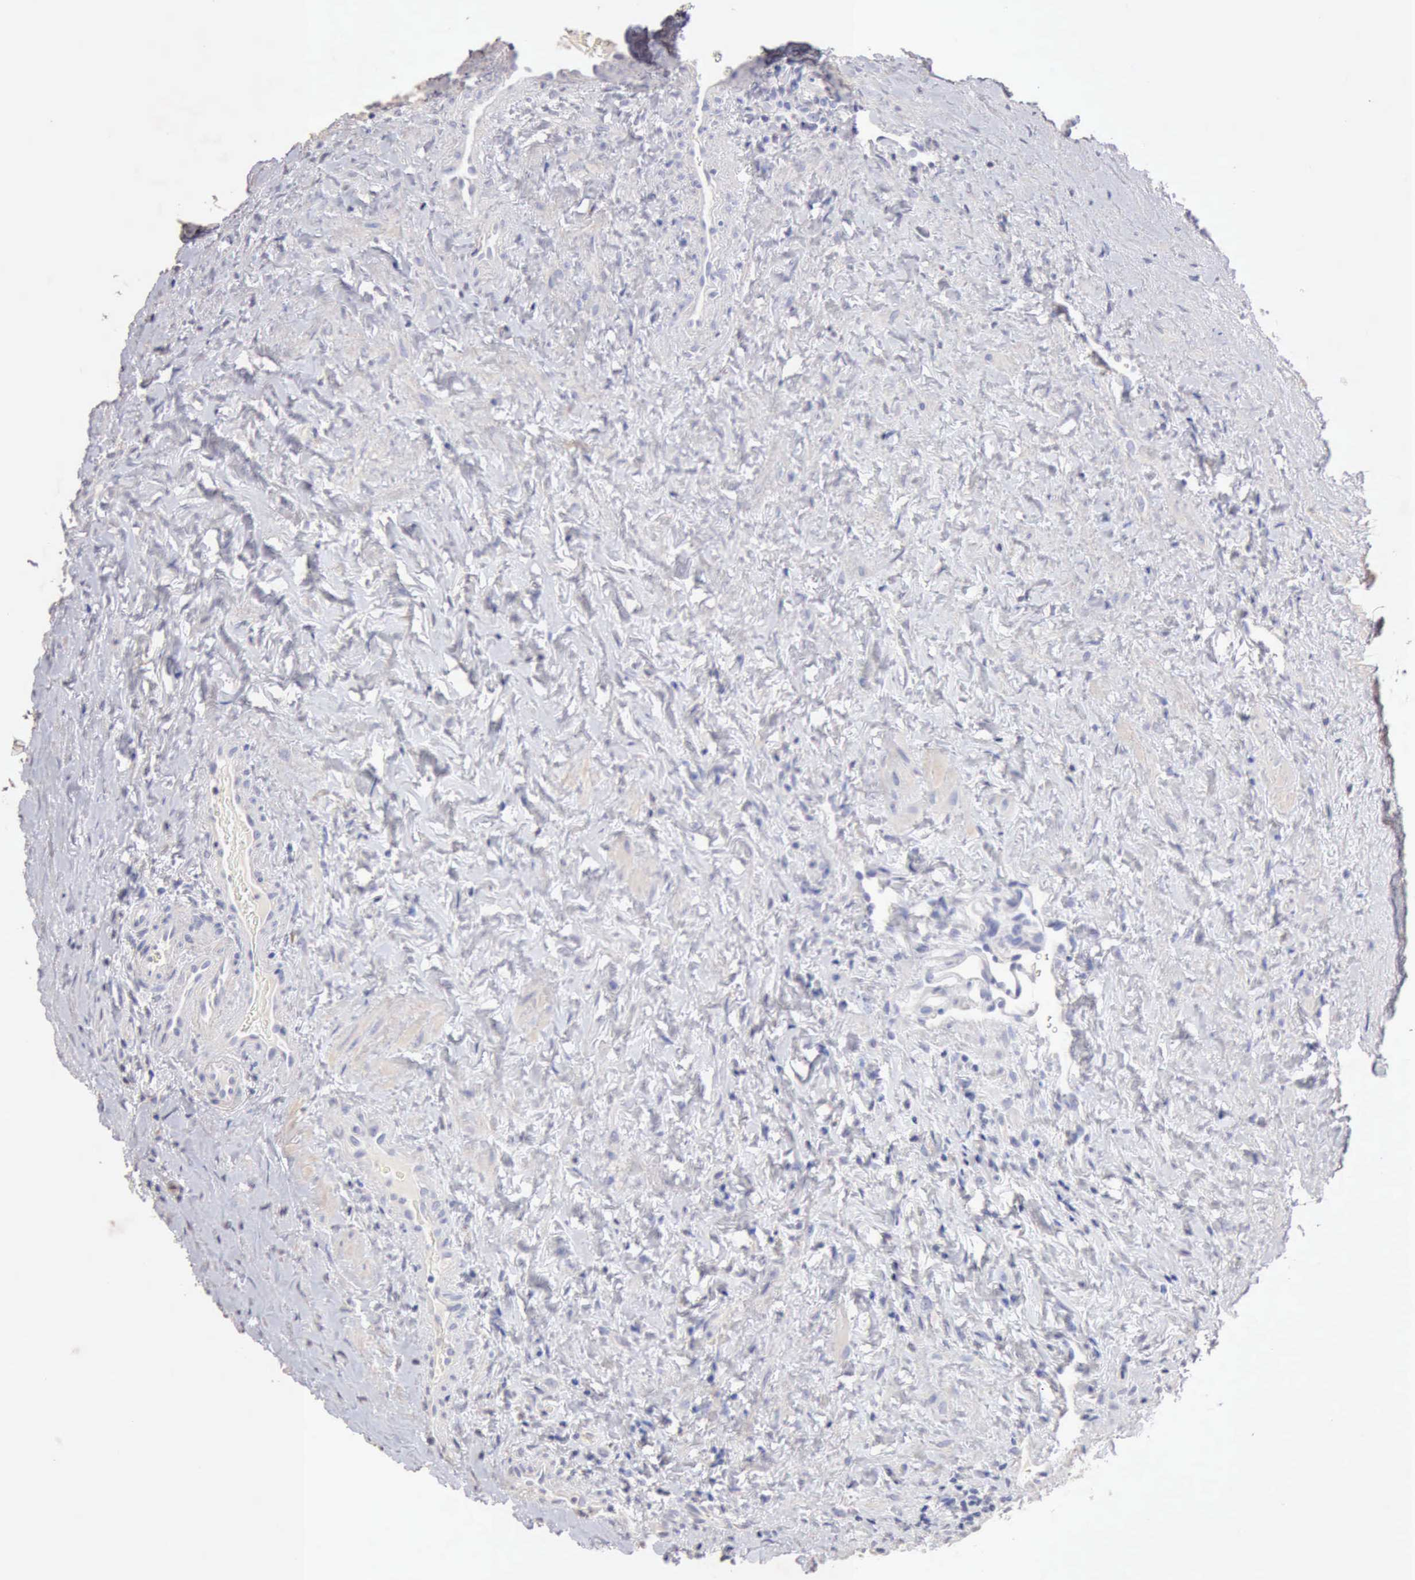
{"staining": {"intensity": "negative", "quantity": "none", "location": "none"}, "tissue": "testis cancer", "cell_type": "Tumor cells", "image_type": "cancer", "snomed": [{"axis": "morphology", "description": "Carcinoma, Embryonal, NOS"}, {"axis": "topography", "description": "Testis"}], "caption": "The image displays no significant staining in tumor cells of testis embryonal carcinoma.", "gene": "KRT6B", "patient": {"sex": "male", "age": 31}}